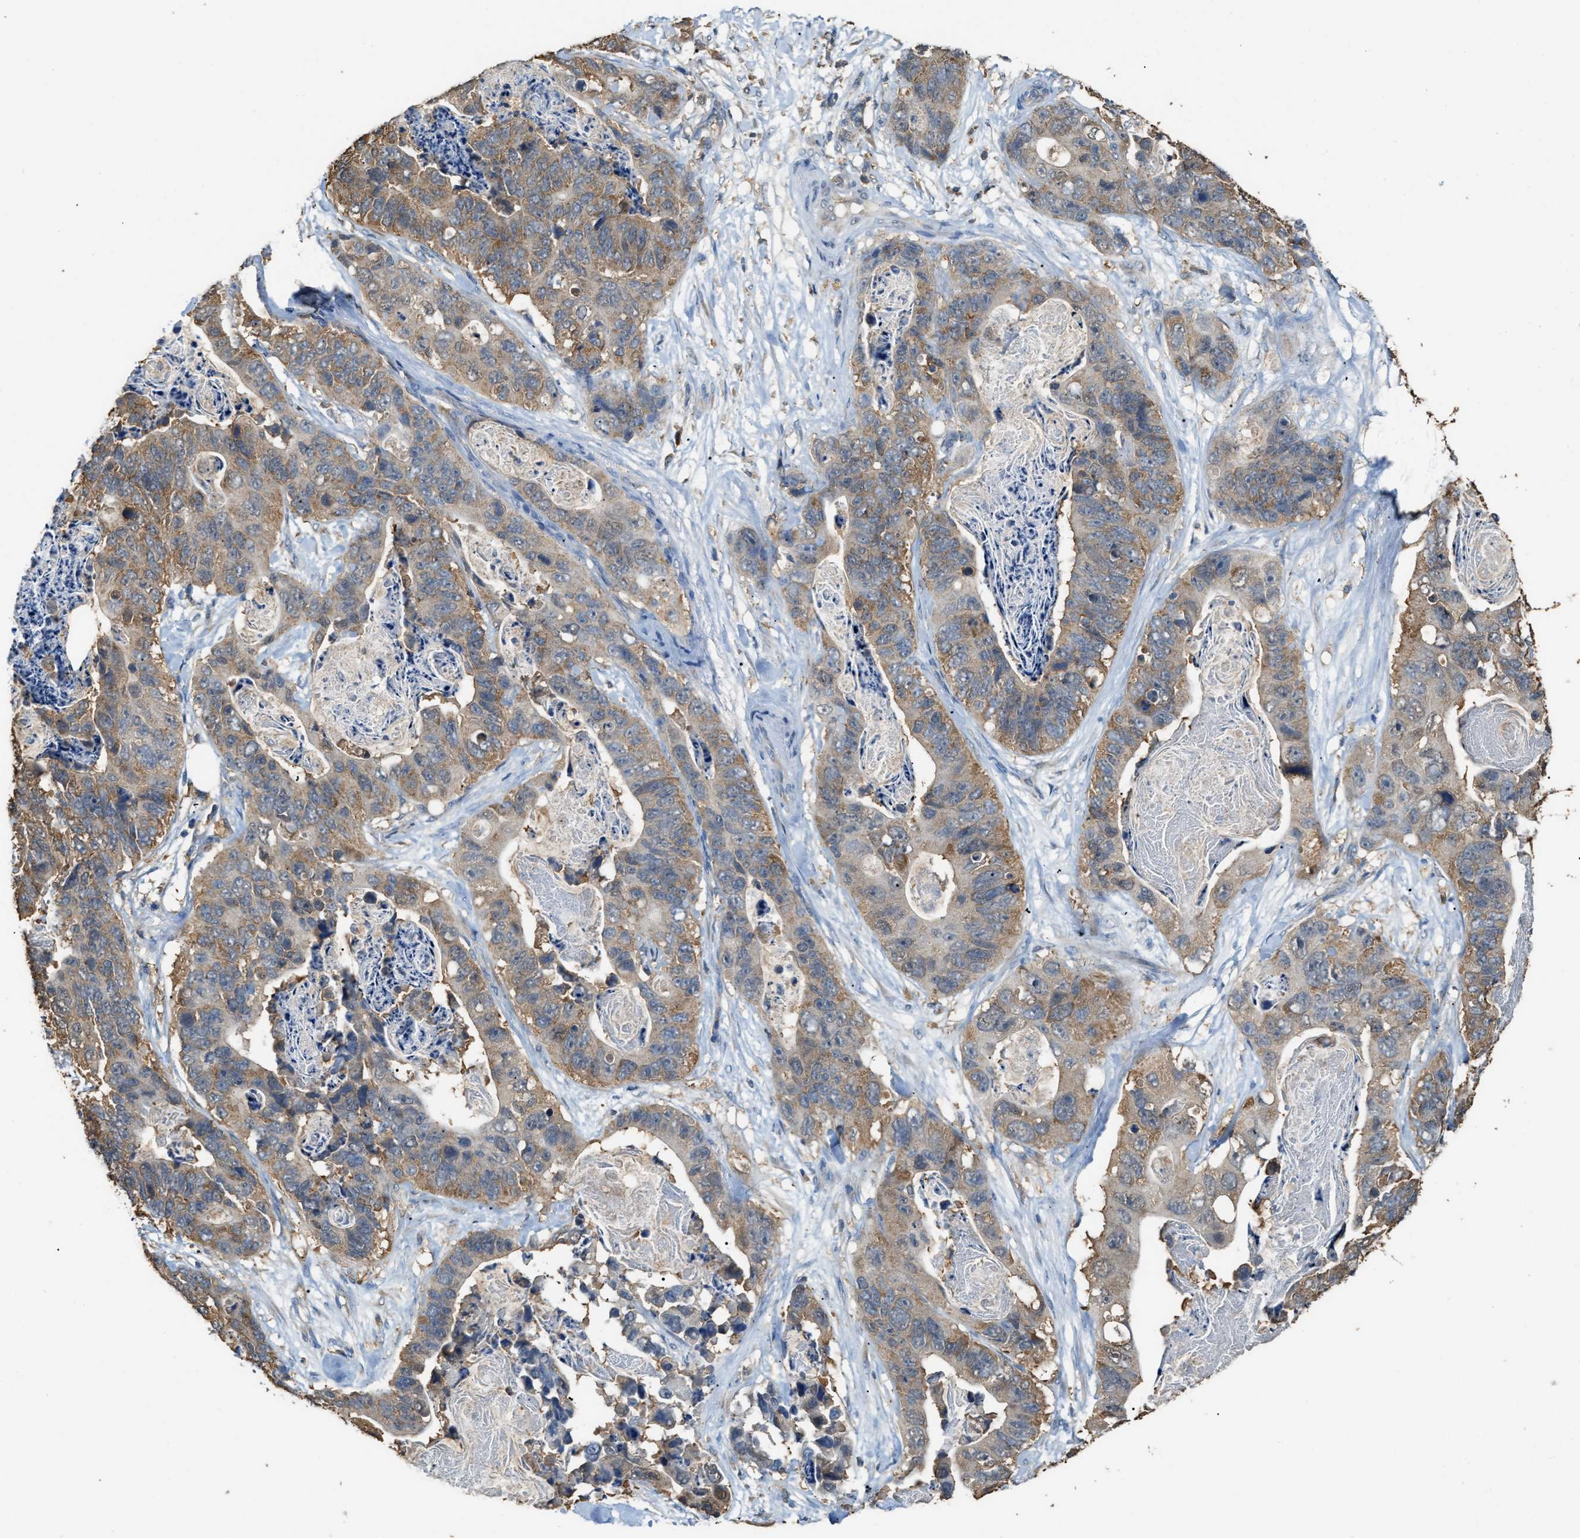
{"staining": {"intensity": "moderate", "quantity": ">75%", "location": "cytoplasmic/membranous"}, "tissue": "stomach cancer", "cell_type": "Tumor cells", "image_type": "cancer", "snomed": [{"axis": "morphology", "description": "Adenocarcinoma, NOS"}, {"axis": "topography", "description": "Stomach"}], "caption": "The micrograph demonstrates a brown stain indicating the presence of a protein in the cytoplasmic/membranous of tumor cells in stomach adenocarcinoma.", "gene": "GCN1", "patient": {"sex": "female", "age": 89}}